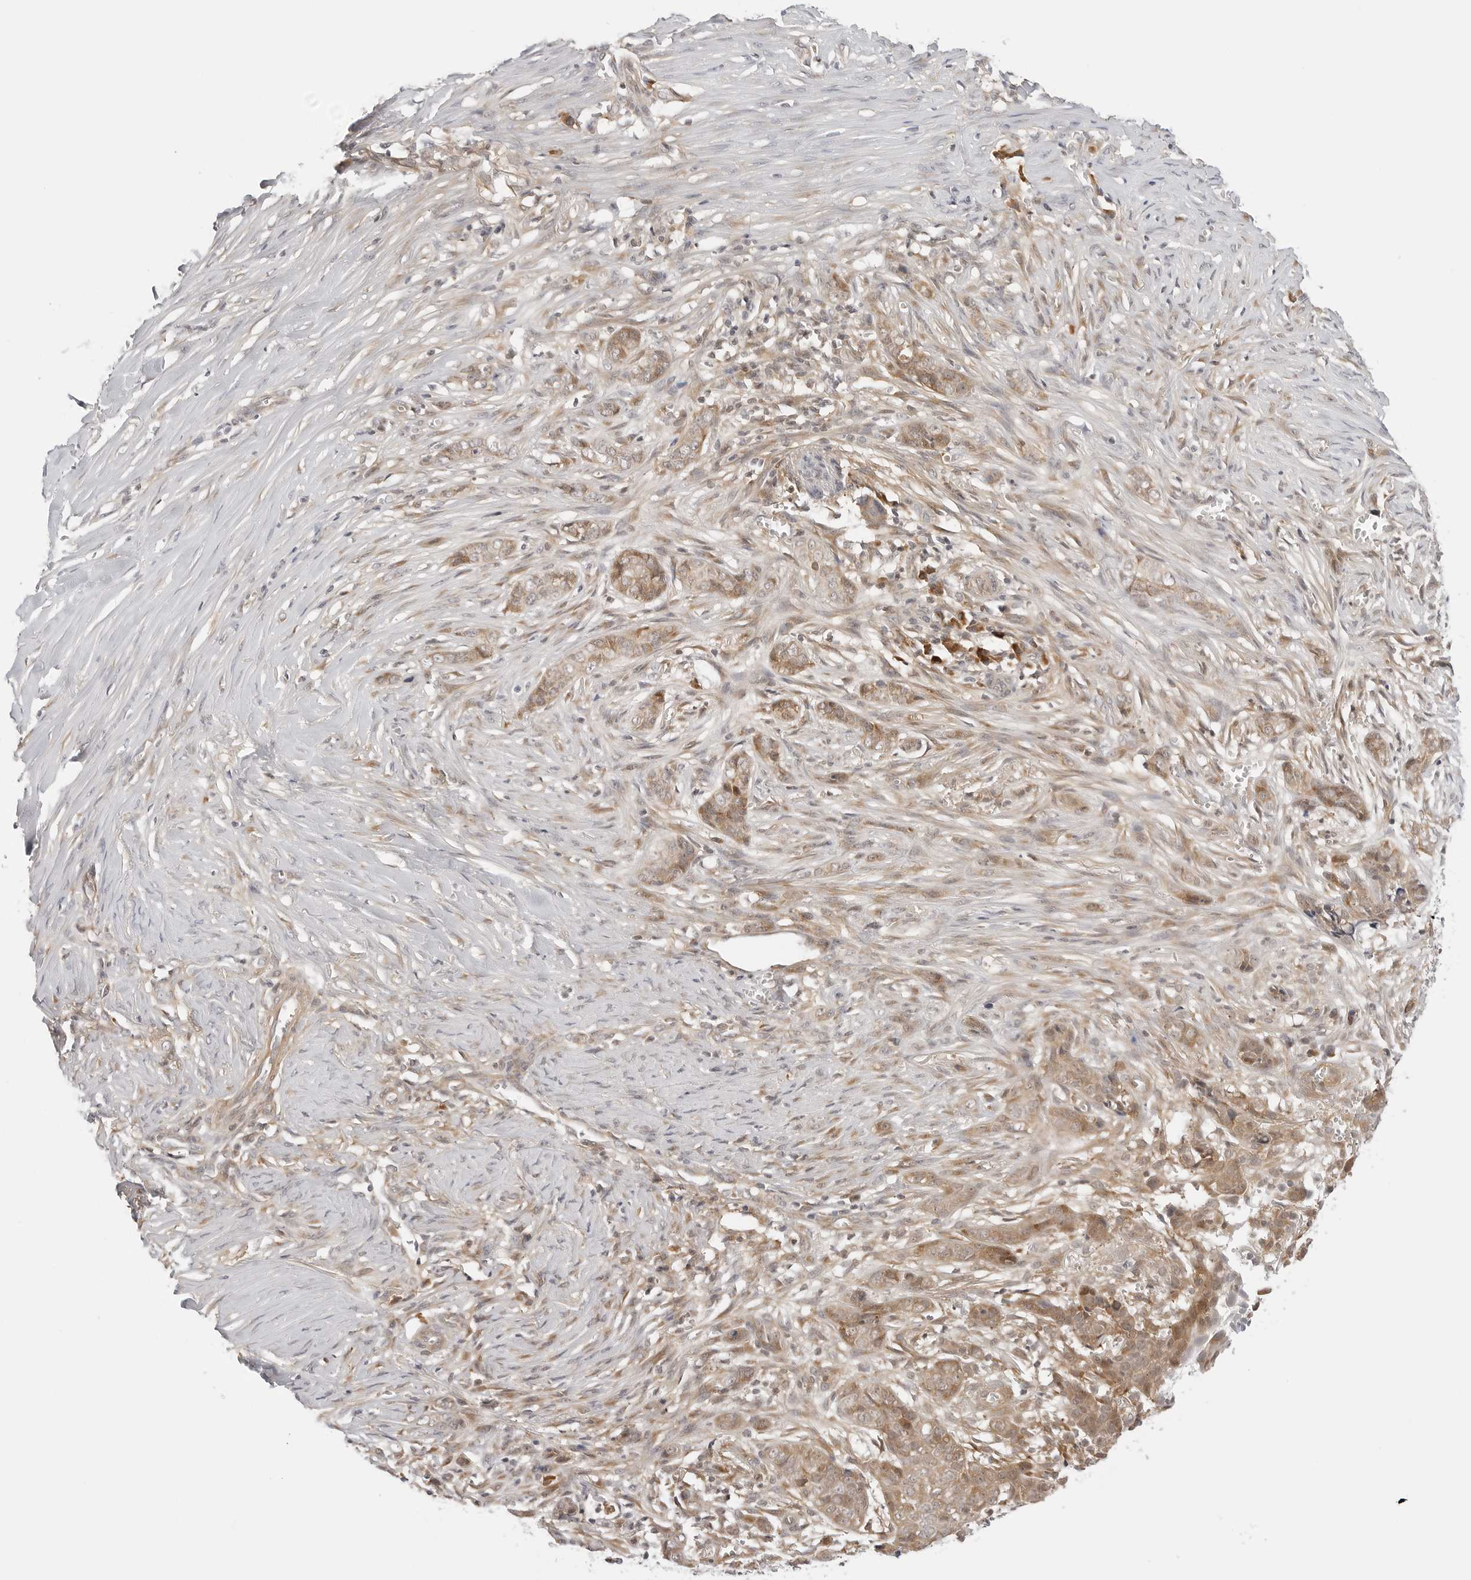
{"staining": {"intensity": "moderate", "quantity": ">75%", "location": "cytoplasmic/membranous"}, "tissue": "skin cancer", "cell_type": "Tumor cells", "image_type": "cancer", "snomed": [{"axis": "morphology", "description": "Basal cell carcinoma"}, {"axis": "topography", "description": "Skin"}], "caption": "Moderate cytoplasmic/membranous staining for a protein is appreciated in about >75% of tumor cells of skin cancer (basal cell carcinoma) using immunohistochemistry (IHC).", "gene": "TCP1", "patient": {"sex": "female", "age": 64}}